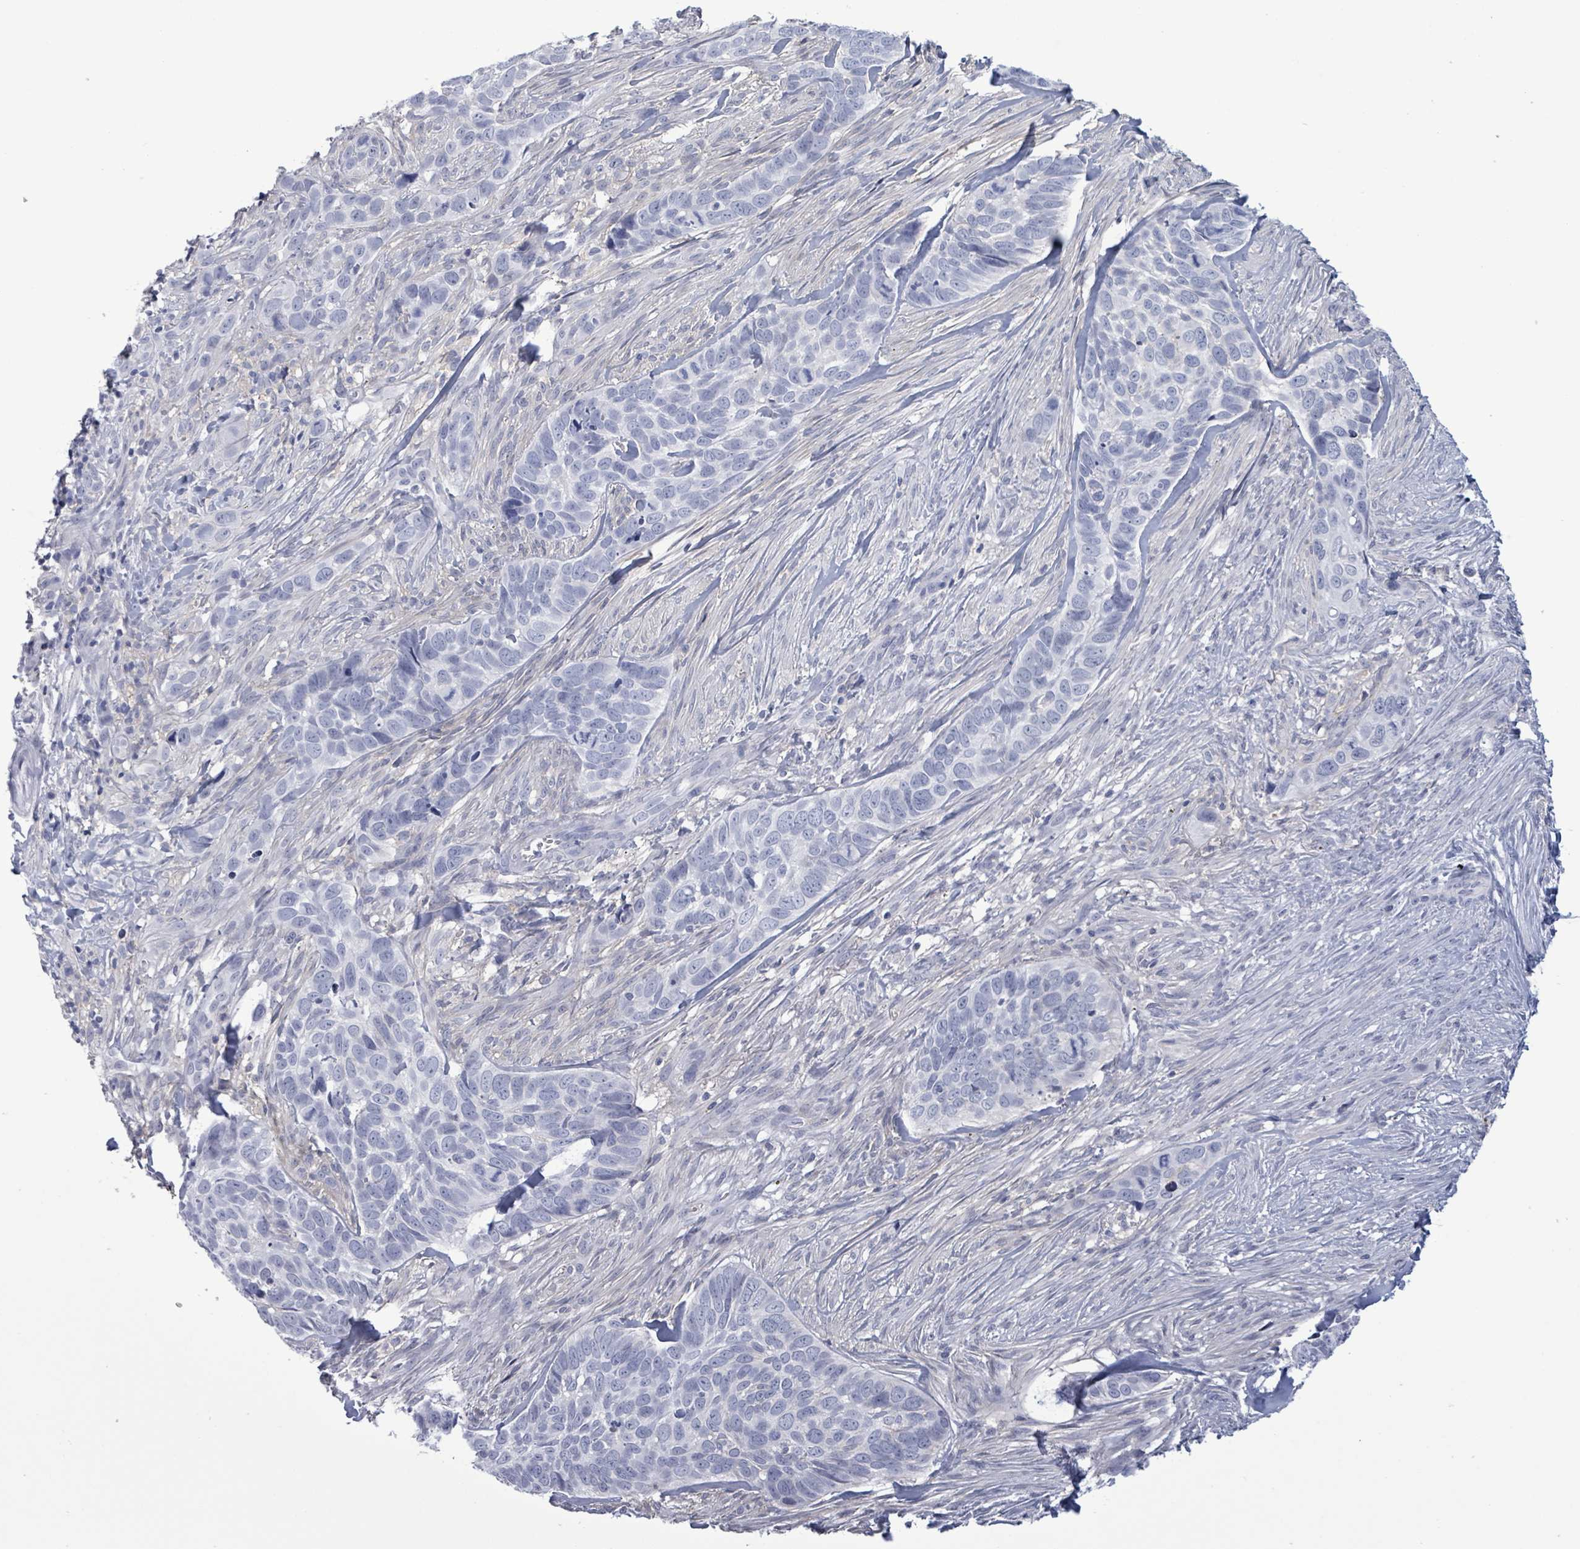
{"staining": {"intensity": "negative", "quantity": "none", "location": "none"}, "tissue": "skin cancer", "cell_type": "Tumor cells", "image_type": "cancer", "snomed": [{"axis": "morphology", "description": "Basal cell carcinoma"}, {"axis": "topography", "description": "Skin"}], "caption": "Tumor cells show no significant expression in basal cell carcinoma (skin).", "gene": "BSG", "patient": {"sex": "female", "age": 82}}